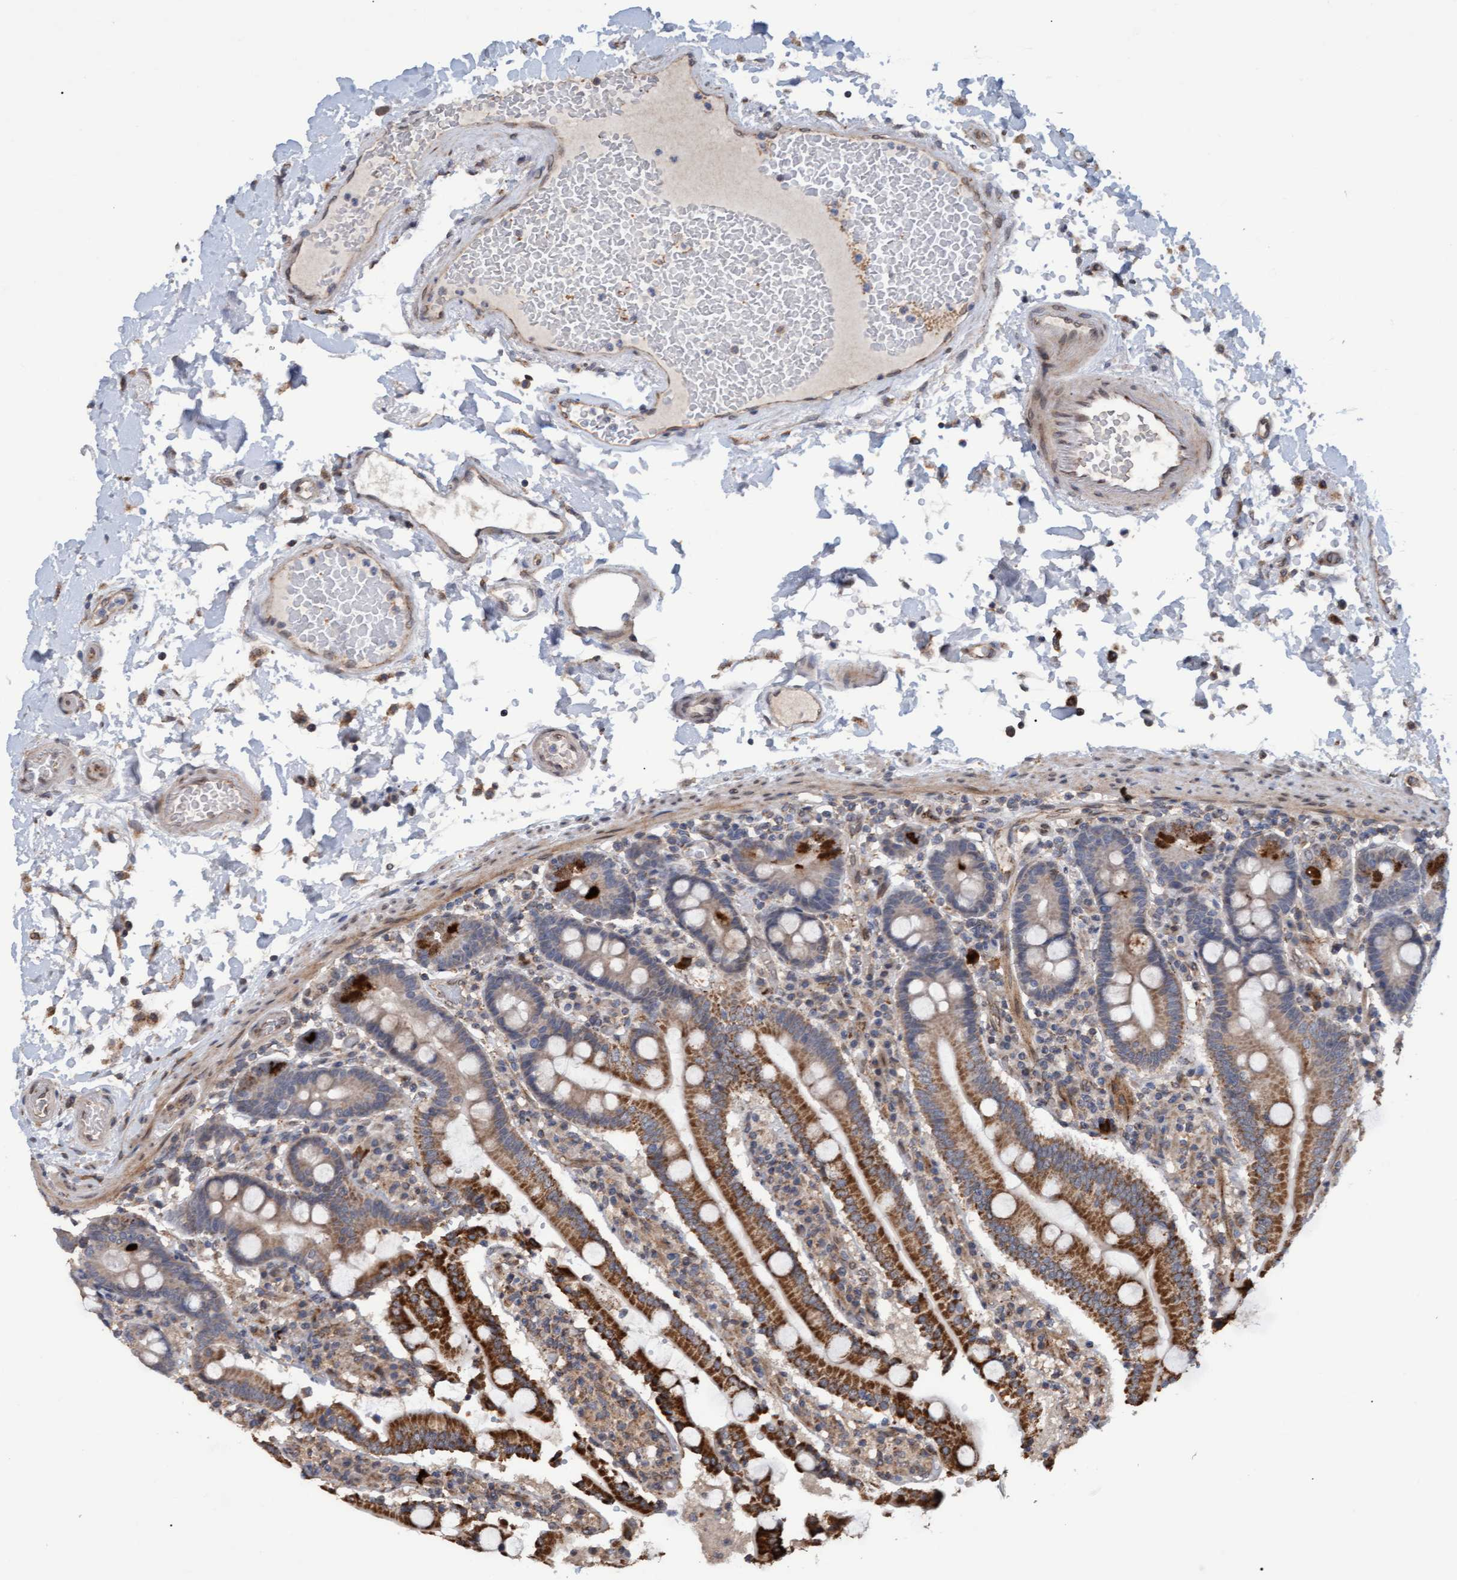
{"staining": {"intensity": "strong", "quantity": "25%-75%", "location": "cytoplasmic/membranous"}, "tissue": "duodenum", "cell_type": "Glandular cells", "image_type": "normal", "snomed": [{"axis": "morphology", "description": "Normal tissue, NOS"}, {"axis": "topography", "description": "Small intestine, NOS"}], "caption": "High-power microscopy captured an IHC histopathology image of benign duodenum, revealing strong cytoplasmic/membranous expression in about 25%-75% of glandular cells.", "gene": "MGLL", "patient": {"sex": "female", "age": 71}}